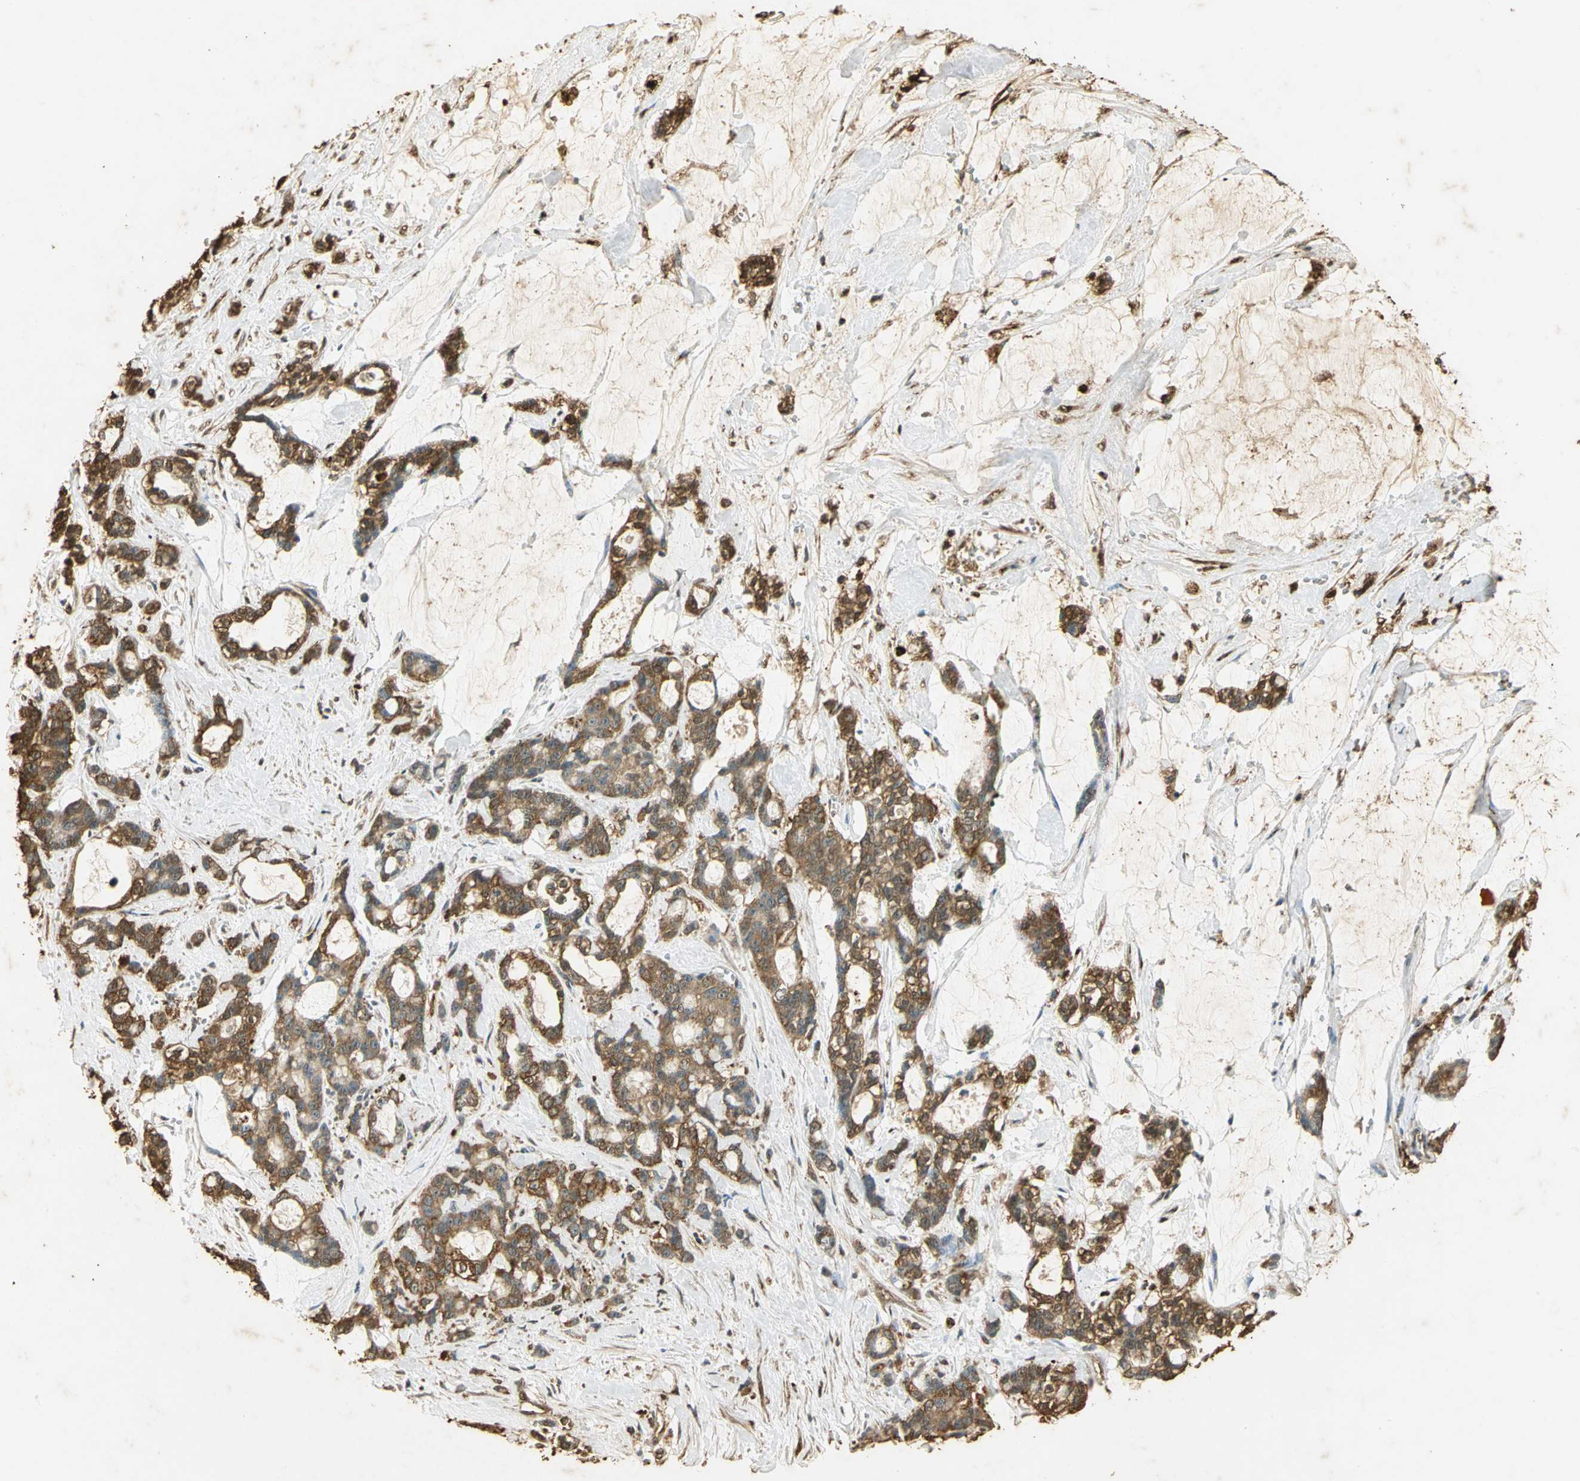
{"staining": {"intensity": "strong", "quantity": ">75%", "location": "cytoplasmic/membranous"}, "tissue": "pancreatic cancer", "cell_type": "Tumor cells", "image_type": "cancer", "snomed": [{"axis": "morphology", "description": "Adenocarcinoma, NOS"}, {"axis": "topography", "description": "Pancreas"}], "caption": "Immunohistochemical staining of adenocarcinoma (pancreatic) exhibits high levels of strong cytoplasmic/membranous staining in about >75% of tumor cells. Using DAB (brown) and hematoxylin (blue) stains, captured at high magnification using brightfield microscopy.", "gene": "GAPDH", "patient": {"sex": "female", "age": 73}}